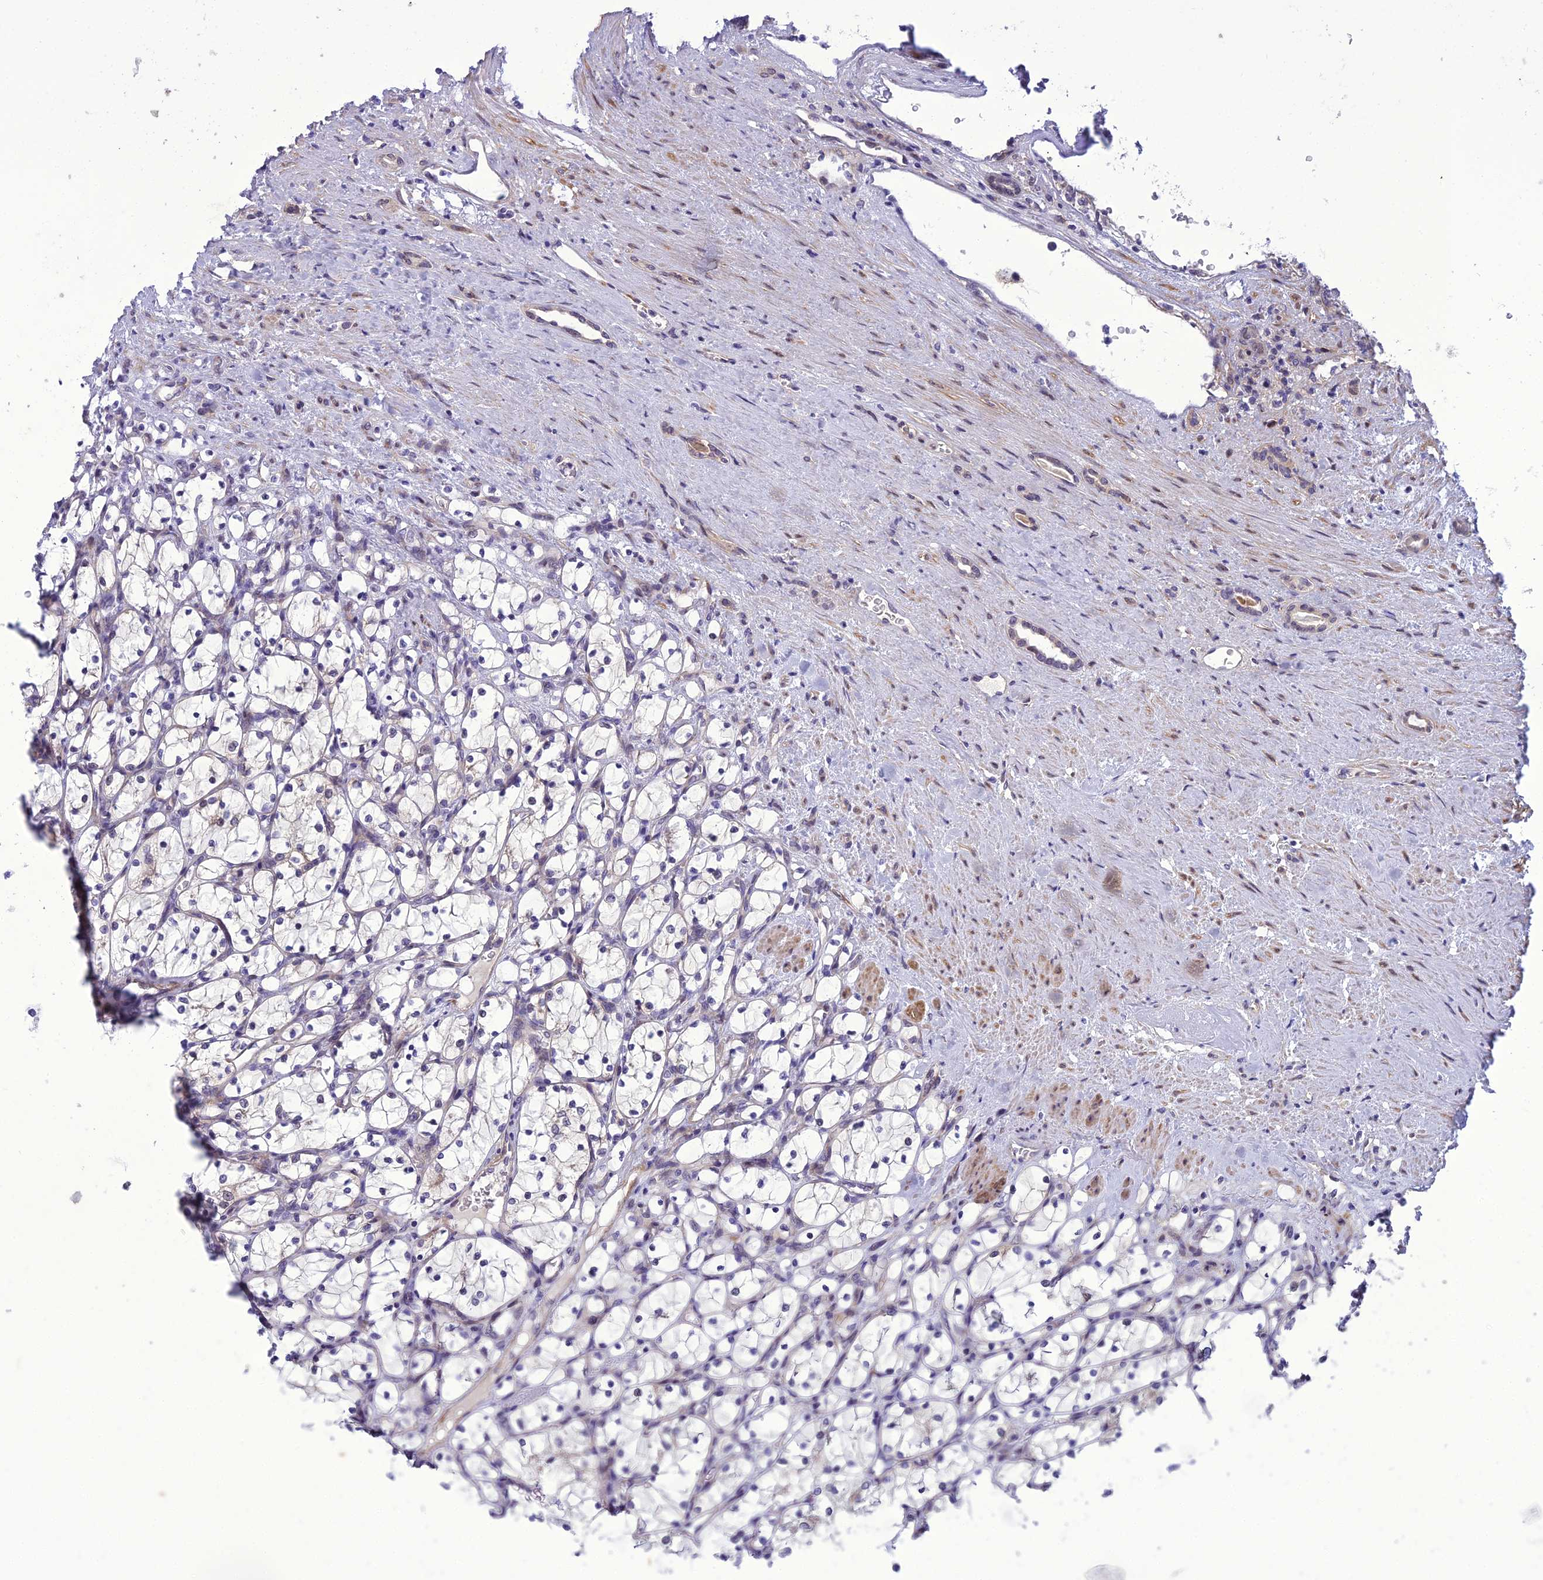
{"staining": {"intensity": "negative", "quantity": "none", "location": "none"}, "tissue": "renal cancer", "cell_type": "Tumor cells", "image_type": "cancer", "snomed": [{"axis": "morphology", "description": "Adenocarcinoma, NOS"}, {"axis": "topography", "description": "Kidney"}], "caption": "This is a photomicrograph of immunohistochemistry (IHC) staining of renal cancer, which shows no expression in tumor cells.", "gene": "GAB4", "patient": {"sex": "female", "age": 69}}